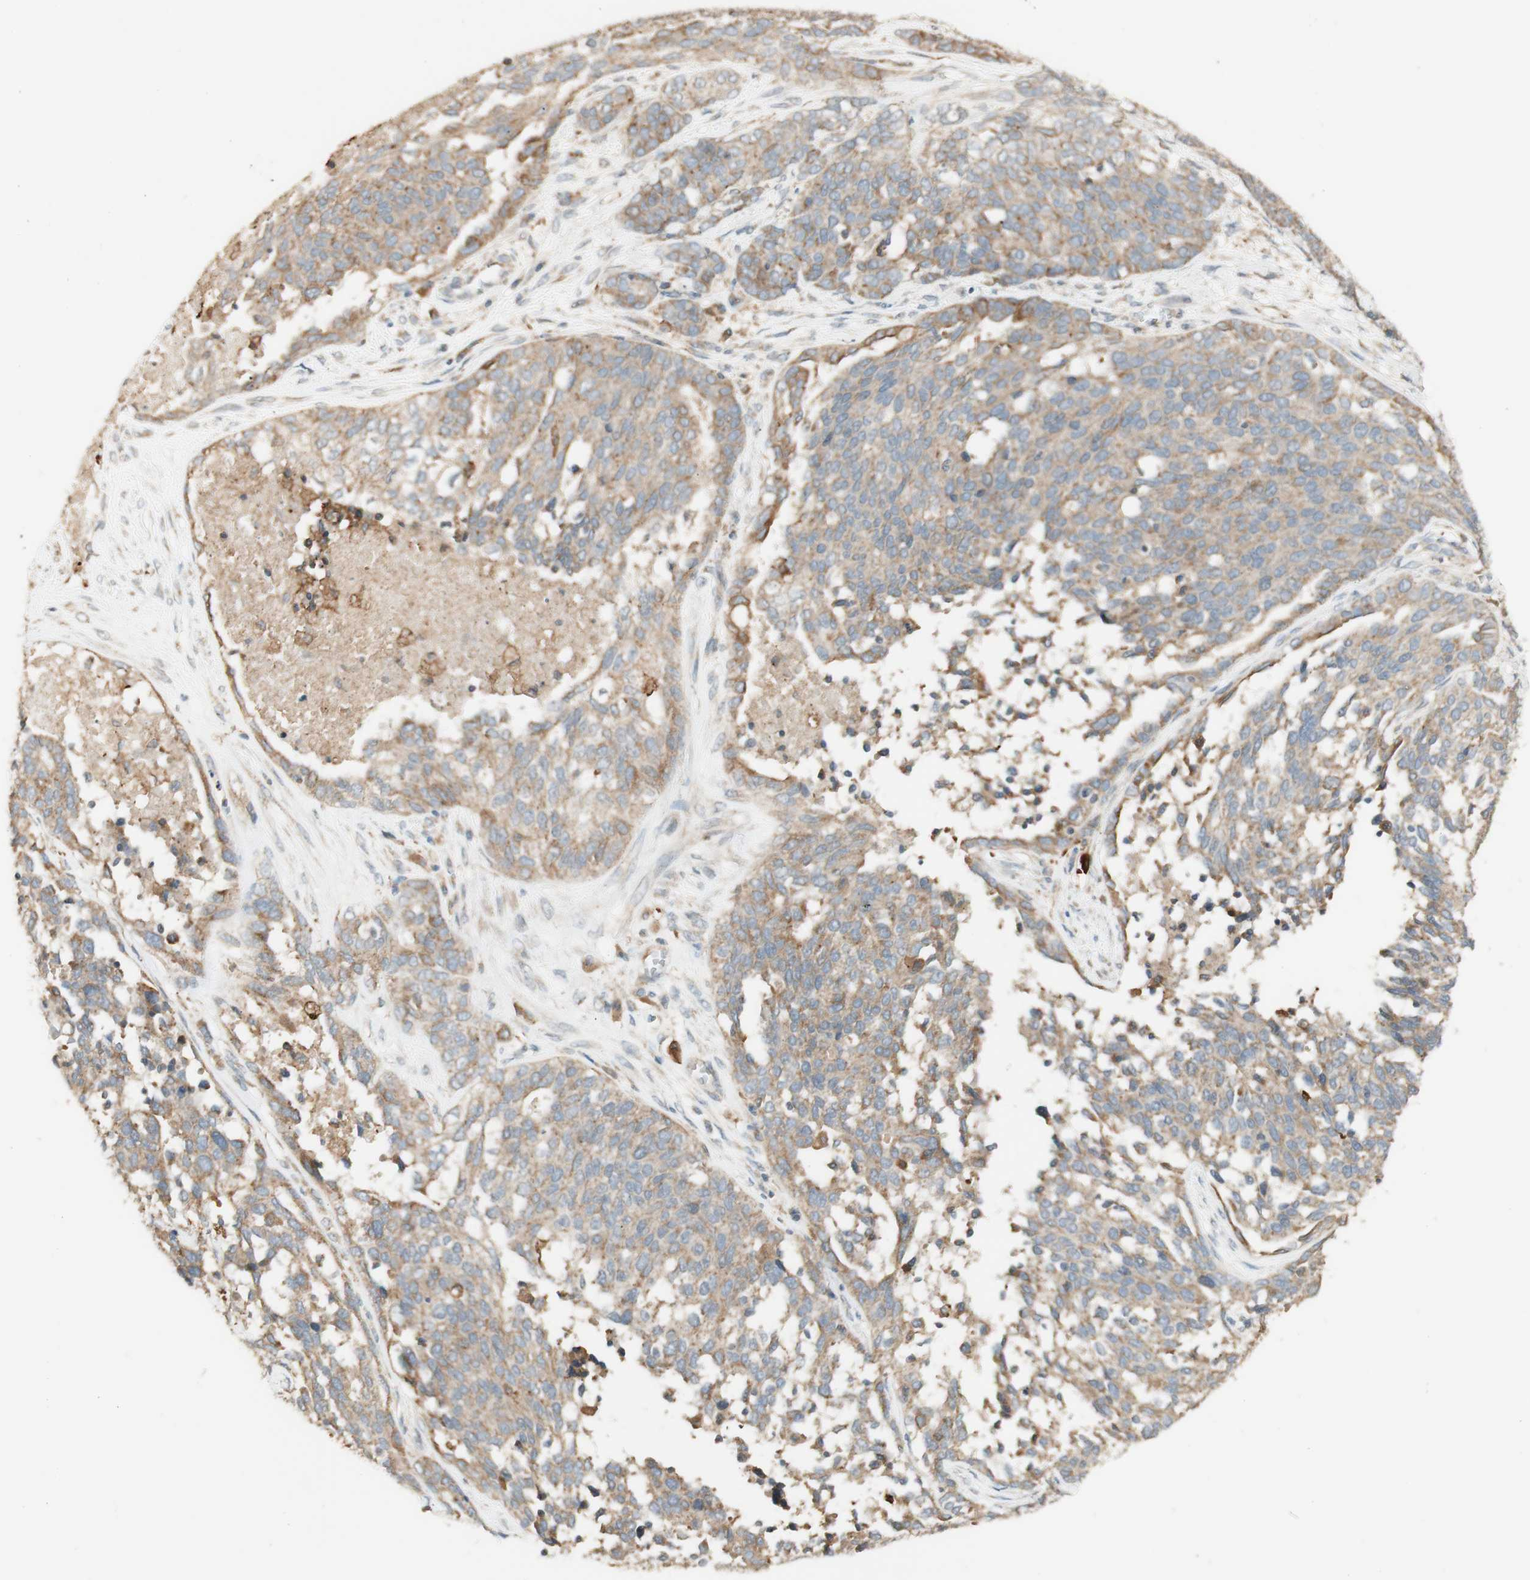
{"staining": {"intensity": "weak", "quantity": ">75%", "location": "cytoplasmic/membranous"}, "tissue": "ovarian cancer", "cell_type": "Tumor cells", "image_type": "cancer", "snomed": [{"axis": "morphology", "description": "Cystadenocarcinoma, serous, NOS"}, {"axis": "topography", "description": "Ovary"}], "caption": "Protein positivity by IHC displays weak cytoplasmic/membranous expression in approximately >75% of tumor cells in ovarian serous cystadenocarcinoma.", "gene": "CLCN2", "patient": {"sex": "female", "age": 44}}